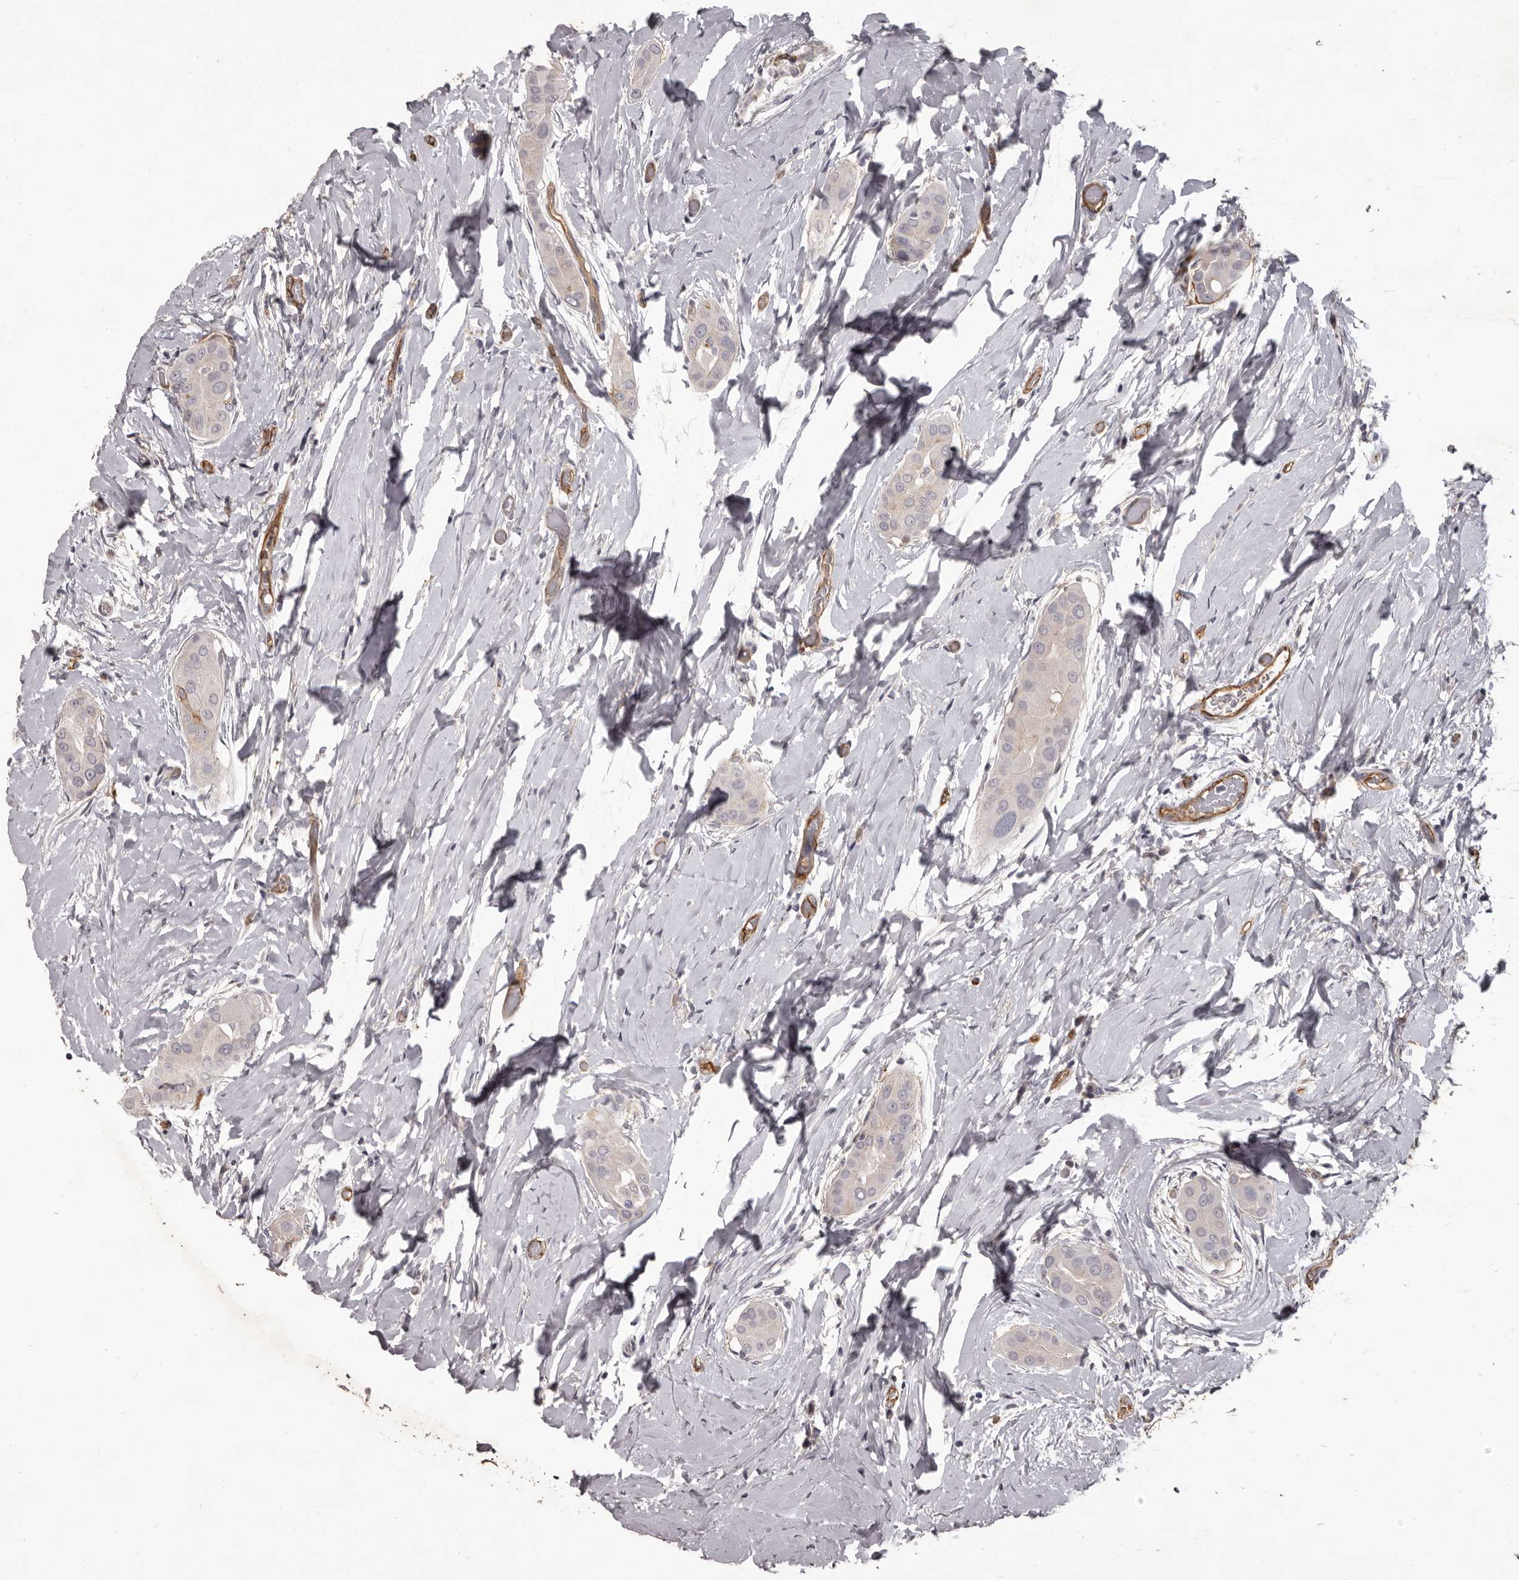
{"staining": {"intensity": "negative", "quantity": "none", "location": "none"}, "tissue": "thyroid cancer", "cell_type": "Tumor cells", "image_type": "cancer", "snomed": [{"axis": "morphology", "description": "Papillary adenocarcinoma, NOS"}, {"axis": "topography", "description": "Thyroid gland"}], "caption": "The immunohistochemistry photomicrograph has no significant expression in tumor cells of thyroid cancer tissue.", "gene": "GPR78", "patient": {"sex": "male", "age": 33}}